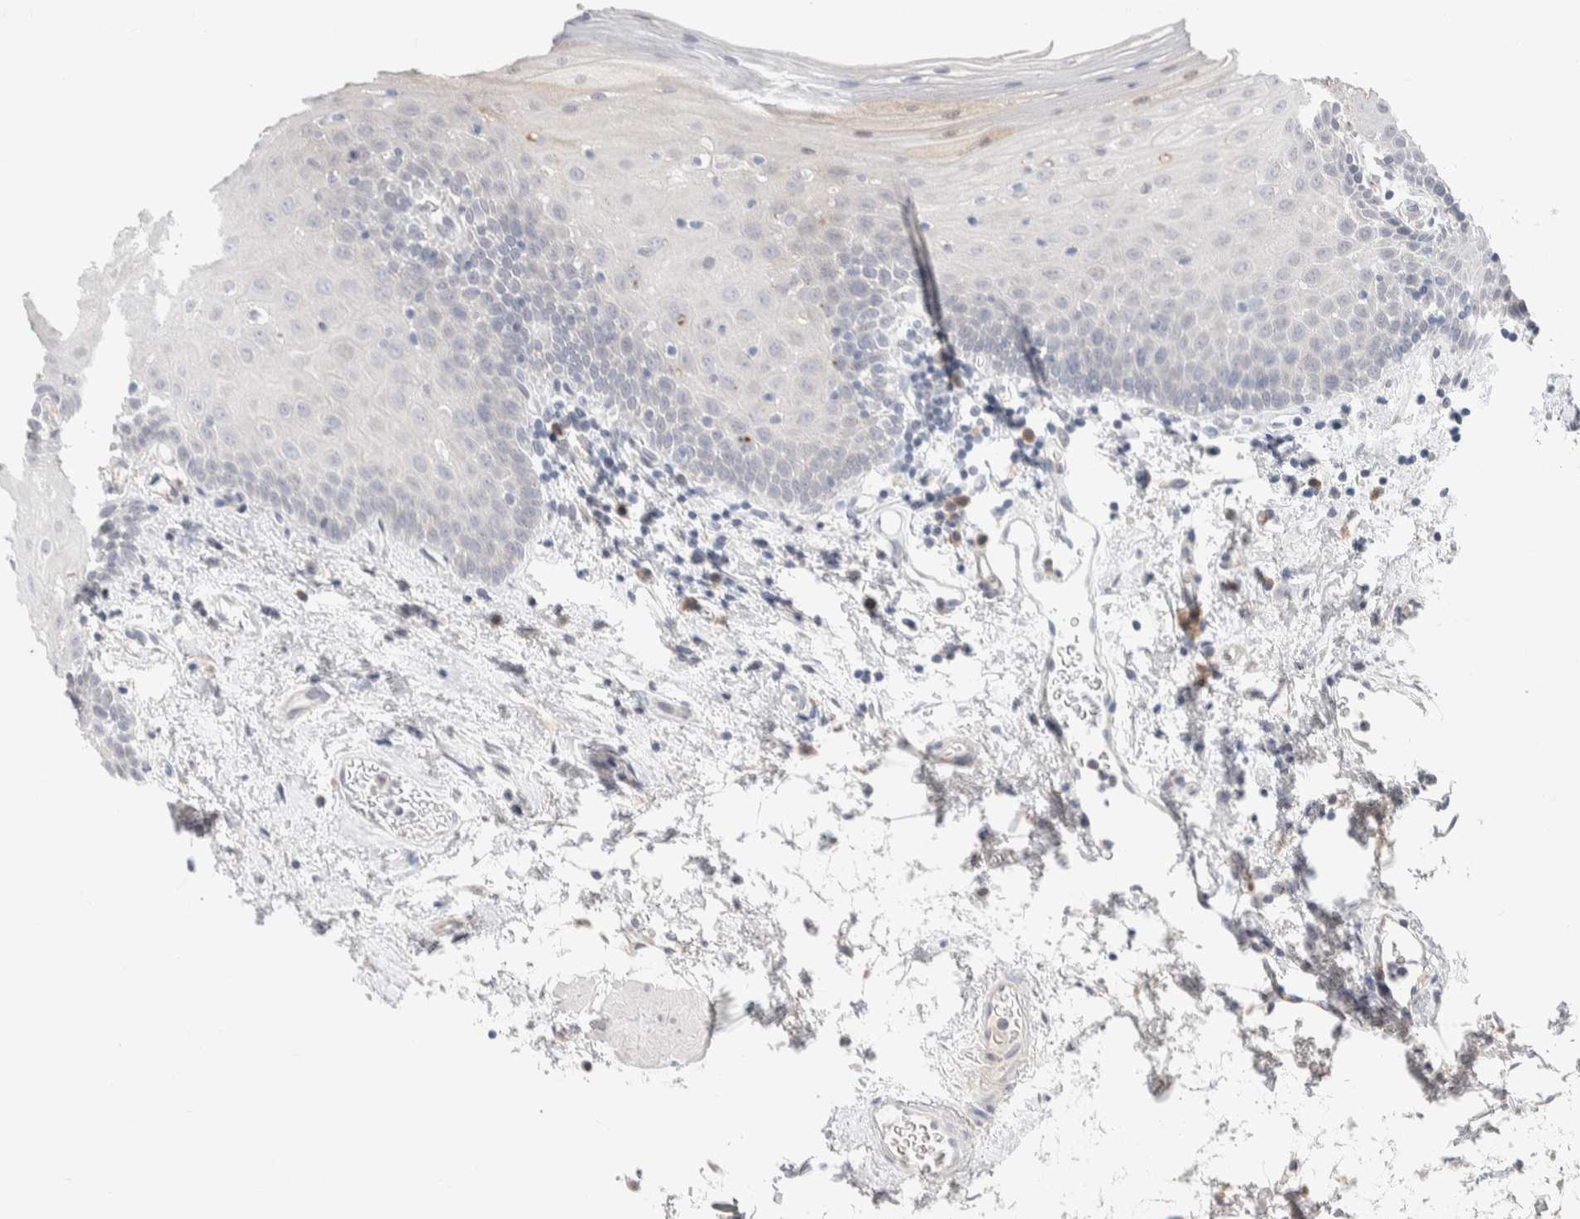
{"staining": {"intensity": "negative", "quantity": "none", "location": "none"}, "tissue": "oral mucosa", "cell_type": "Squamous epithelial cells", "image_type": "normal", "snomed": [{"axis": "morphology", "description": "Normal tissue, NOS"}, {"axis": "topography", "description": "Oral tissue"}], "caption": "This is an immunohistochemistry (IHC) micrograph of unremarkable human oral mucosa. There is no staining in squamous epithelial cells.", "gene": "RUSF1", "patient": {"sex": "male", "age": 66}}